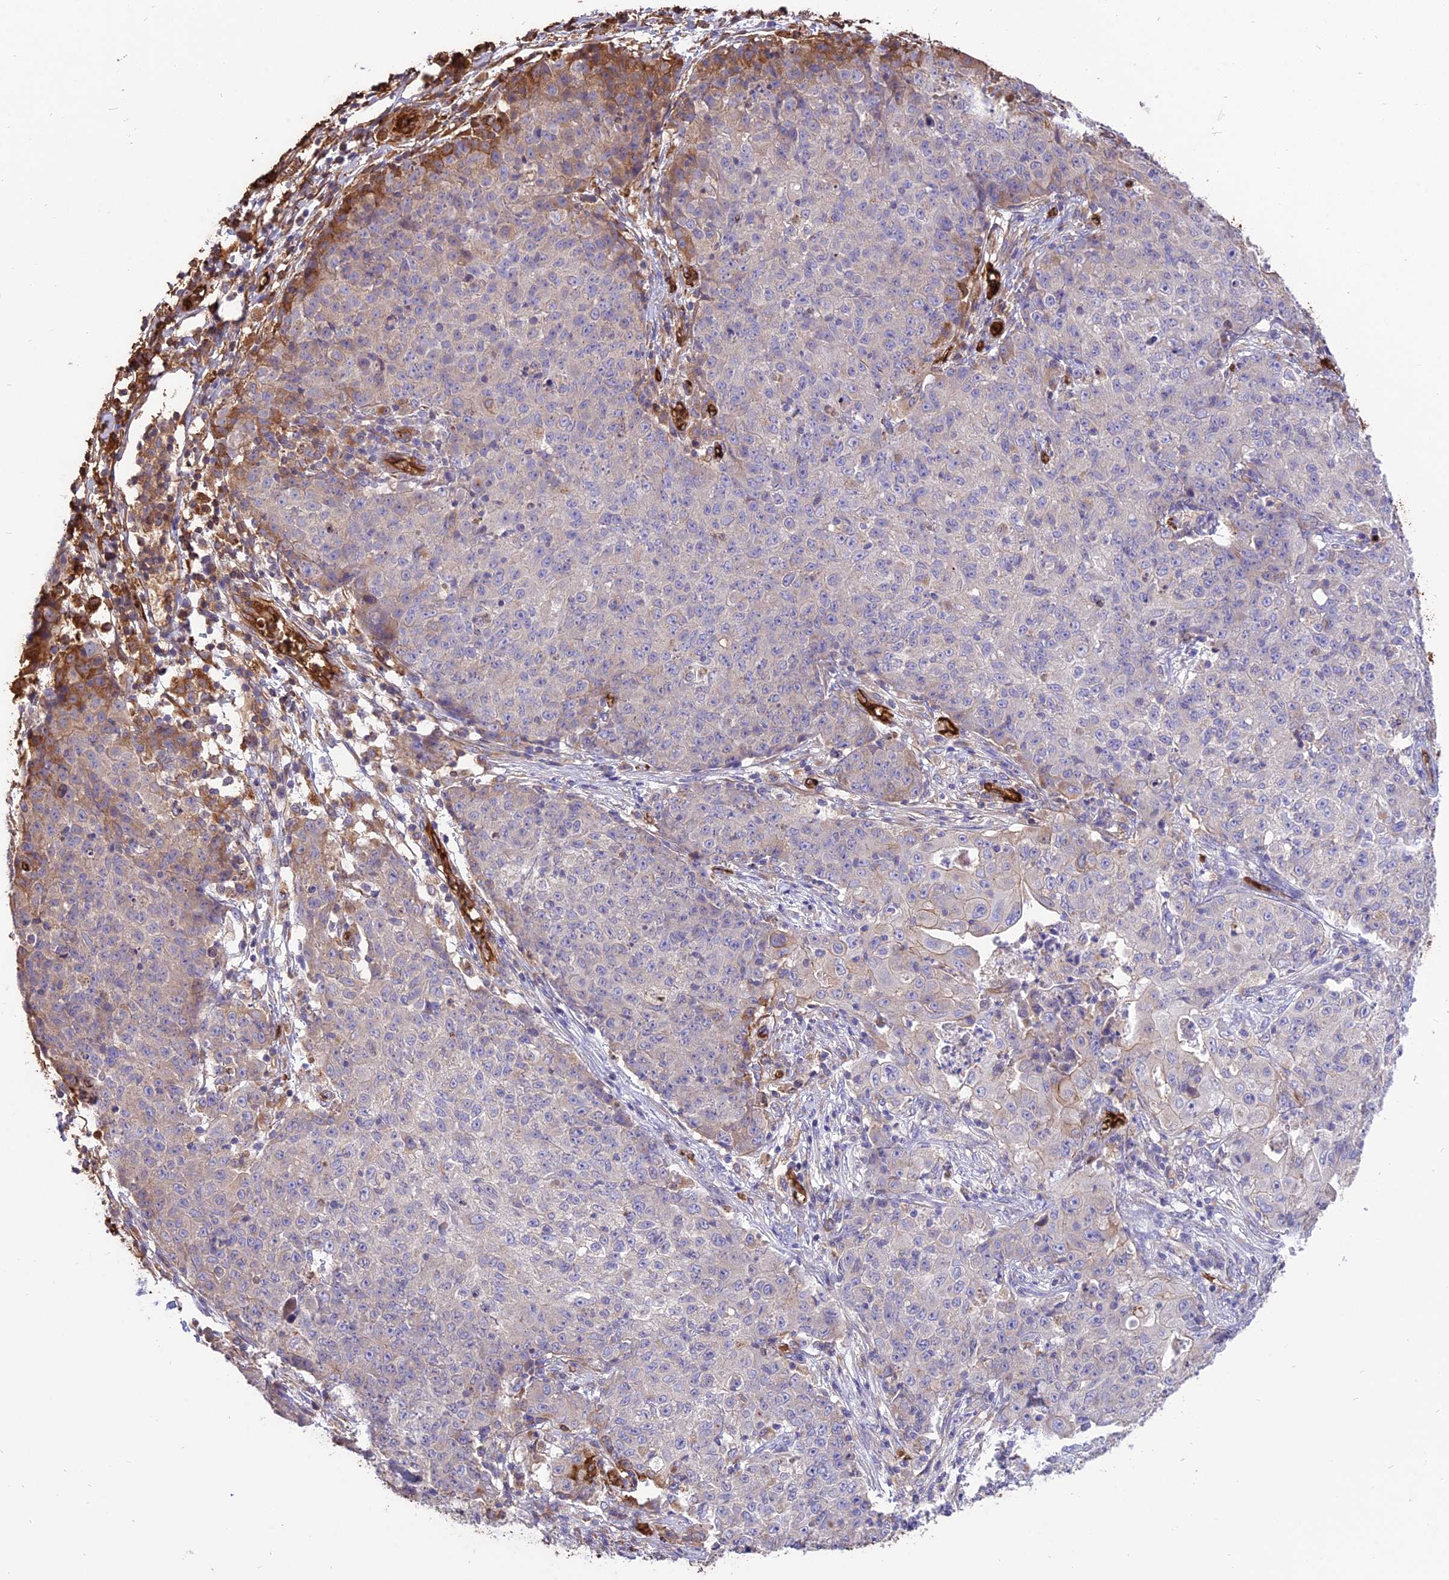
{"staining": {"intensity": "moderate", "quantity": "<25%", "location": "cytoplasmic/membranous"}, "tissue": "ovarian cancer", "cell_type": "Tumor cells", "image_type": "cancer", "snomed": [{"axis": "morphology", "description": "Carcinoma, endometroid"}, {"axis": "topography", "description": "Ovary"}], "caption": "Human endometroid carcinoma (ovarian) stained with a brown dye reveals moderate cytoplasmic/membranous positive positivity in about <25% of tumor cells.", "gene": "TTC4", "patient": {"sex": "female", "age": 42}}